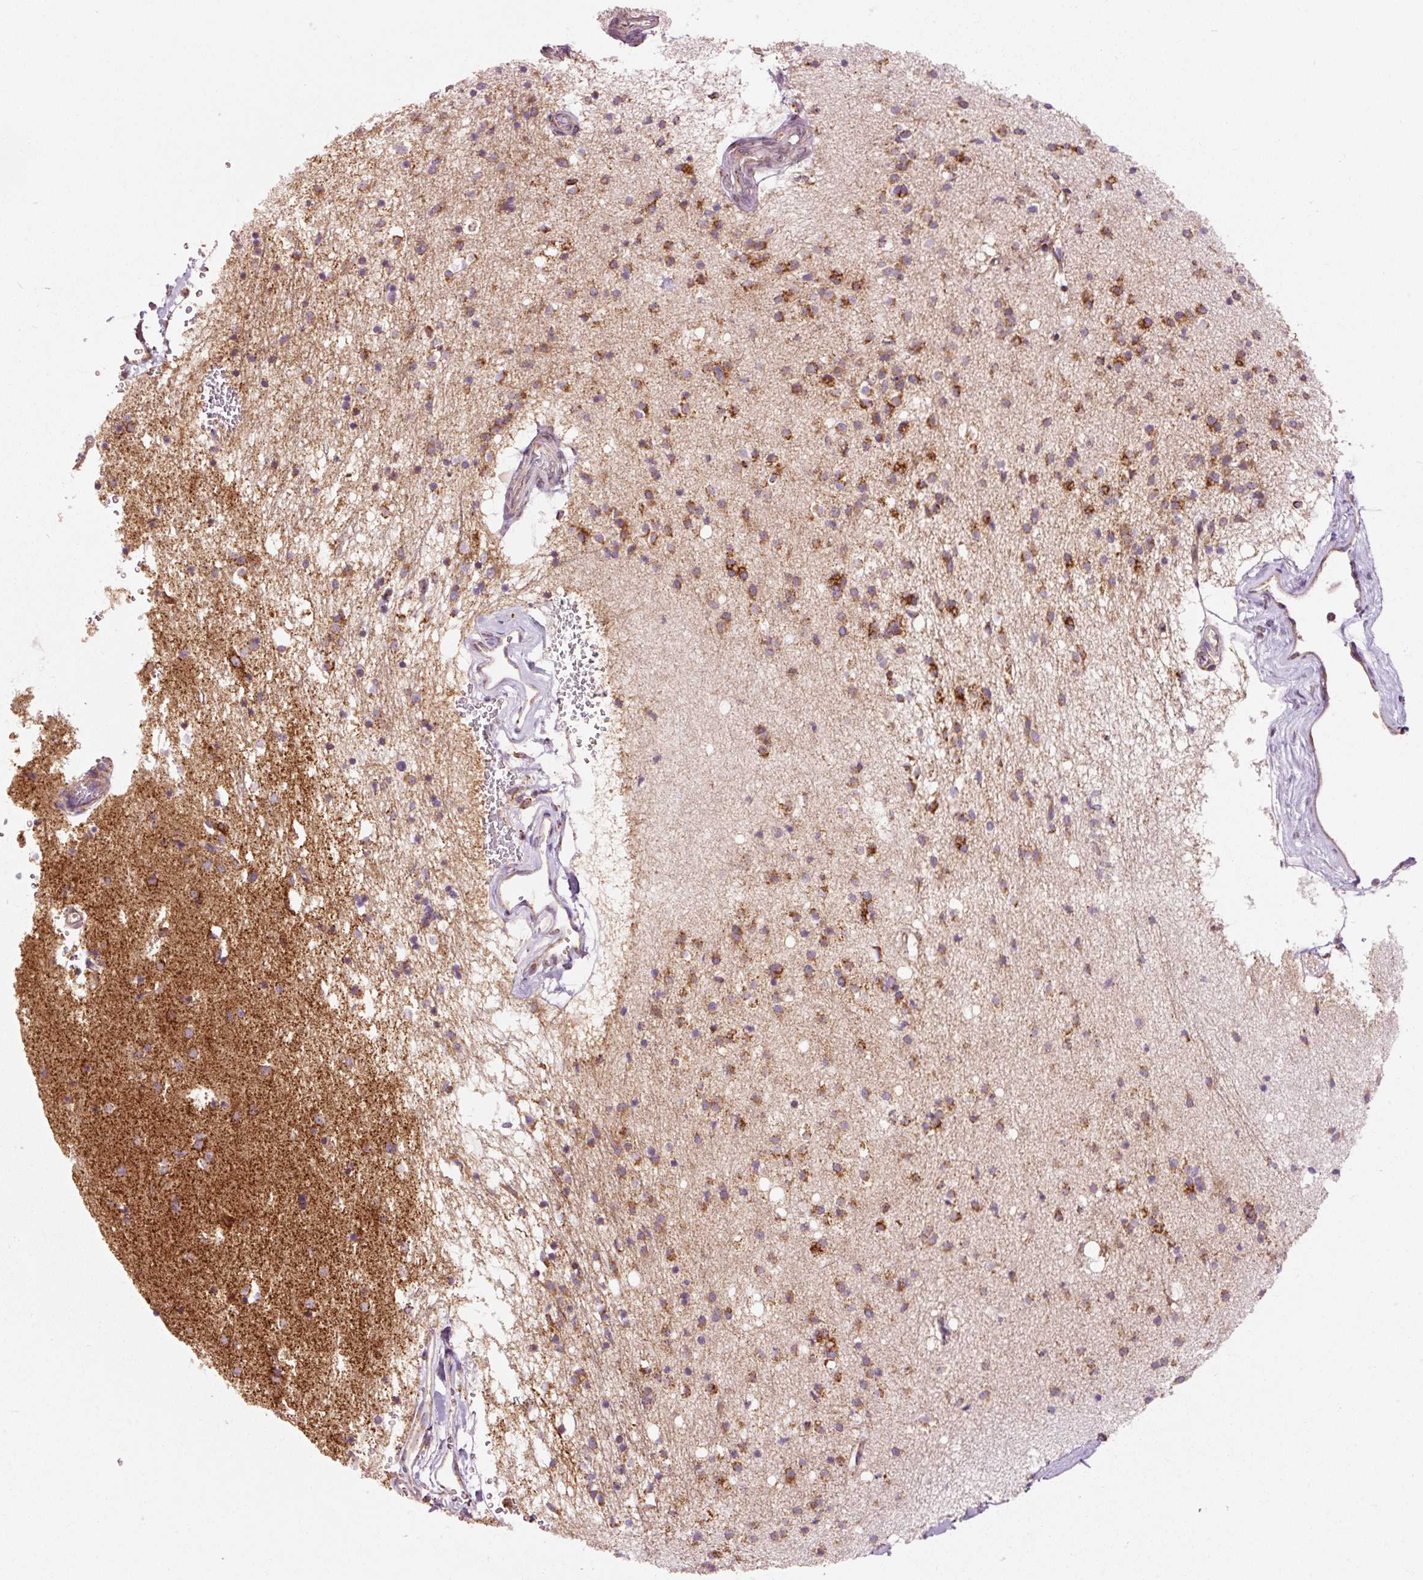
{"staining": {"intensity": "strong", "quantity": ">75%", "location": "cytoplasmic/membranous"}, "tissue": "caudate", "cell_type": "Glial cells", "image_type": "normal", "snomed": [{"axis": "morphology", "description": "Normal tissue, NOS"}, {"axis": "topography", "description": "Lateral ventricle wall"}], "caption": "Caudate stained with DAB immunohistochemistry (IHC) shows high levels of strong cytoplasmic/membranous staining in about >75% of glial cells.", "gene": "NDUFB4", "patient": {"sex": "male", "age": 58}}